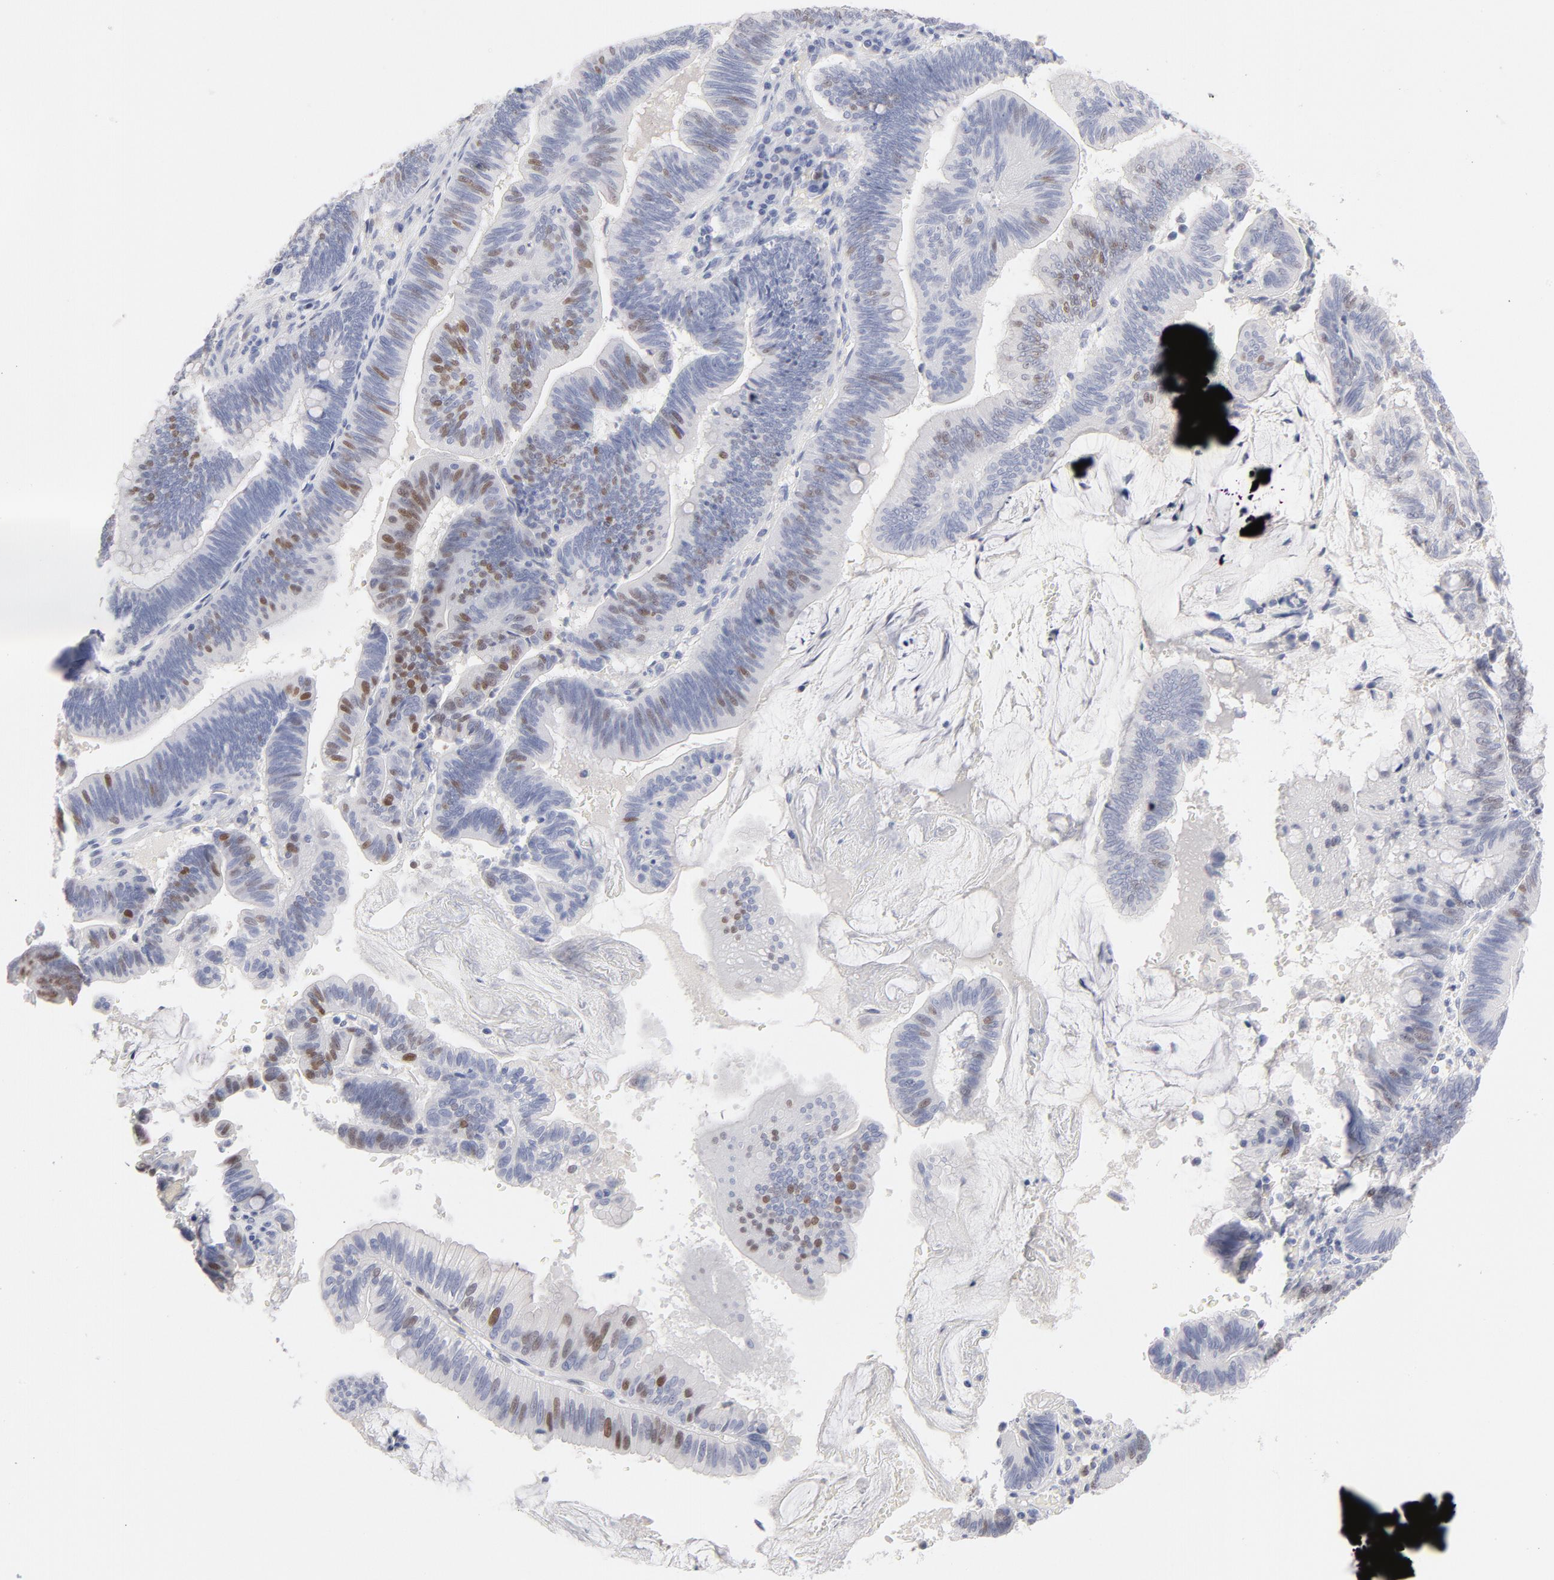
{"staining": {"intensity": "strong", "quantity": "<25%", "location": "nuclear"}, "tissue": "pancreatic cancer", "cell_type": "Tumor cells", "image_type": "cancer", "snomed": [{"axis": "morphology", "description": "Adenocarcinoma, NOS"}, {"axis": "topography", "description": "Pancreas"}], "caption": "Protein analysis of pancreatic adenocarcinoma tissue reveals strong nuclear positivity in about <25% of tumor cells.", "gene": "MCM7", "patient": {"sex": "male", "age": 82}}